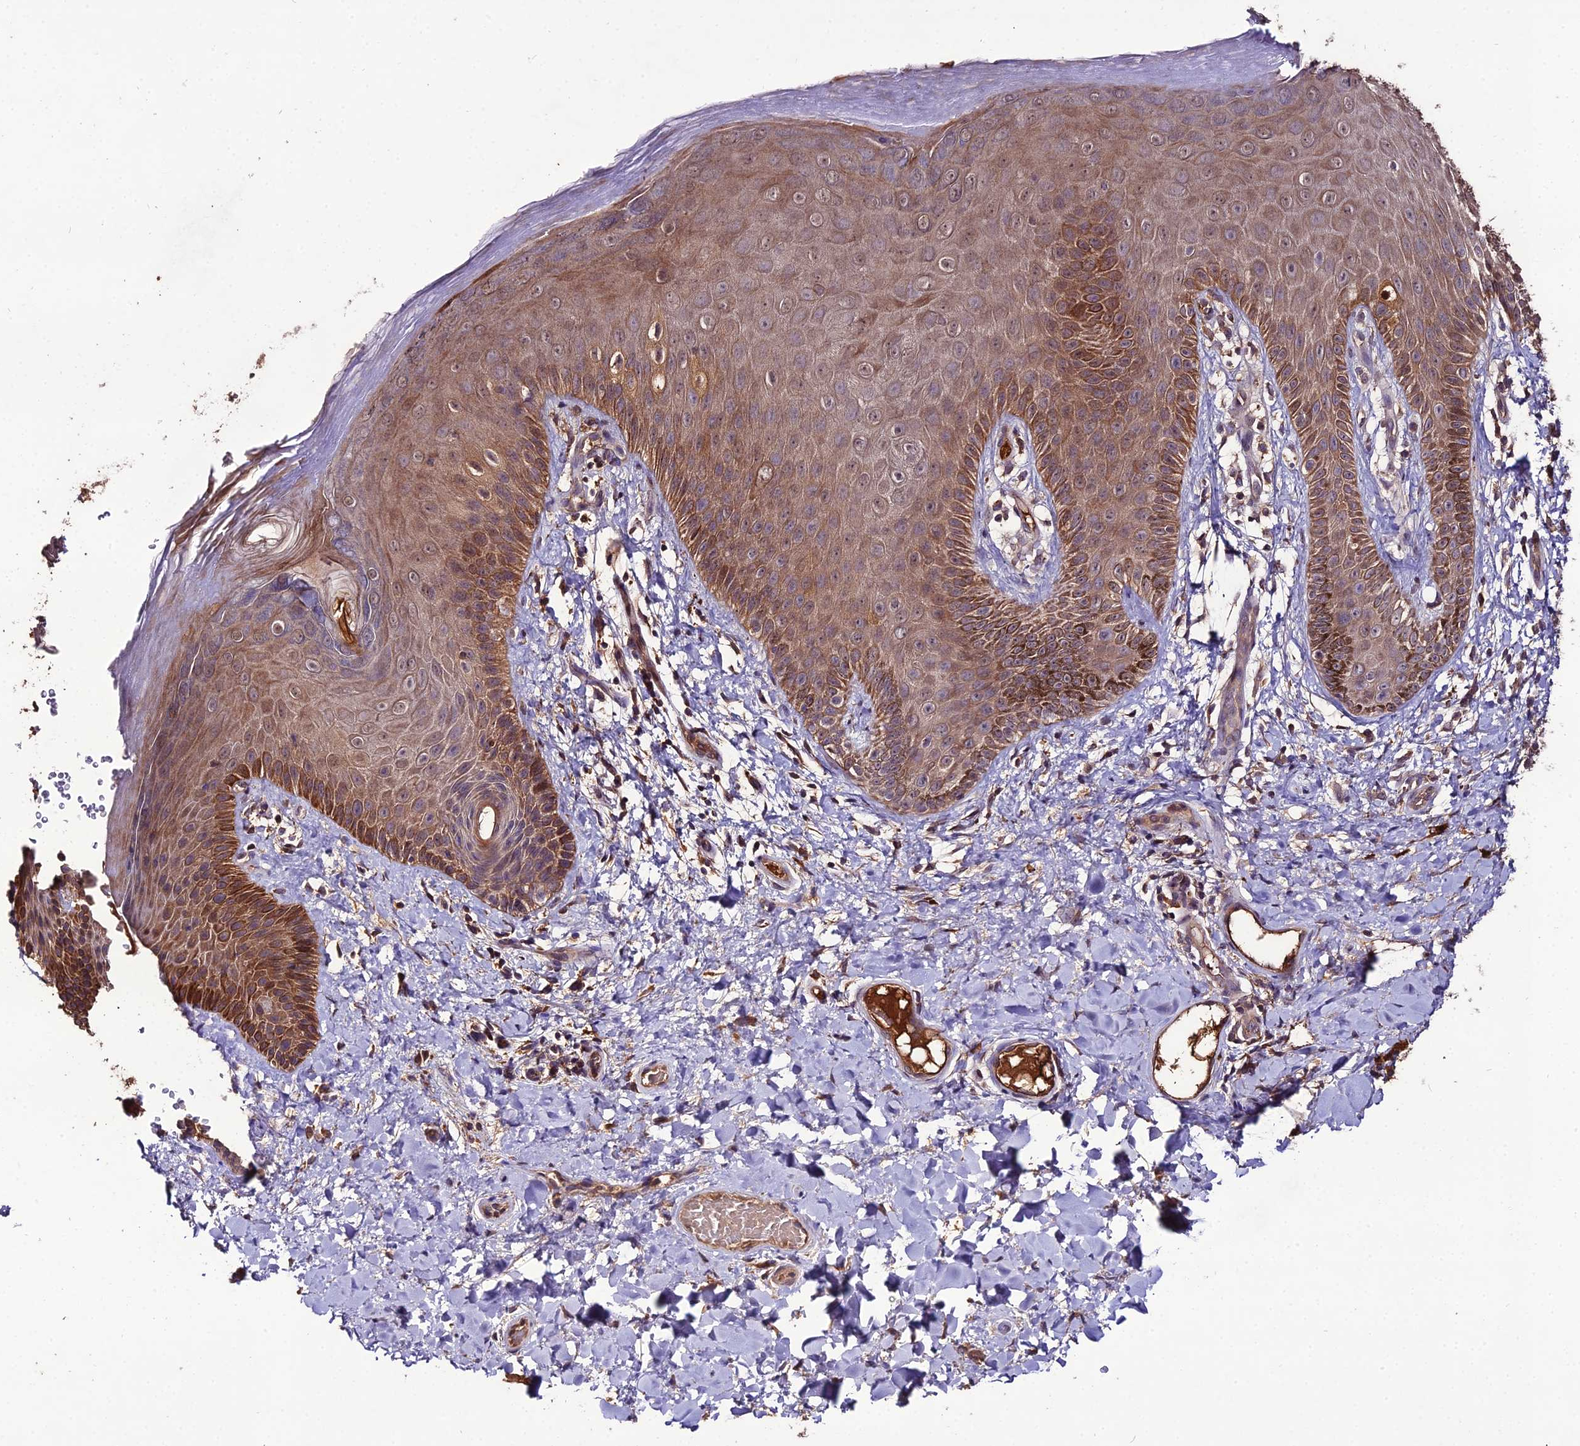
{"staining": {"intensity": "moderate", "quantity": ">75%", "location": "cytoplasmic/membranous"}, "tissue": "skin", "cell_type": "Epidermal cells", "image_type": "normal", "snomed": [{"axis": "morphology", "description": "Normal tissue, NOS"}, {"axis": "morphology", "description": "Neoplasm, malignant, NOS"}, {"axis": "topography", "description": "Anal"}], "caption": "Moderate cytoplasmic/membranous staining for a protein is seen in approximately >75% of epidermal cells of unremarkable skin using immunohistochemistry.", "gene": "KCTD16", "patient": {"sex": "male", "age": 47}}